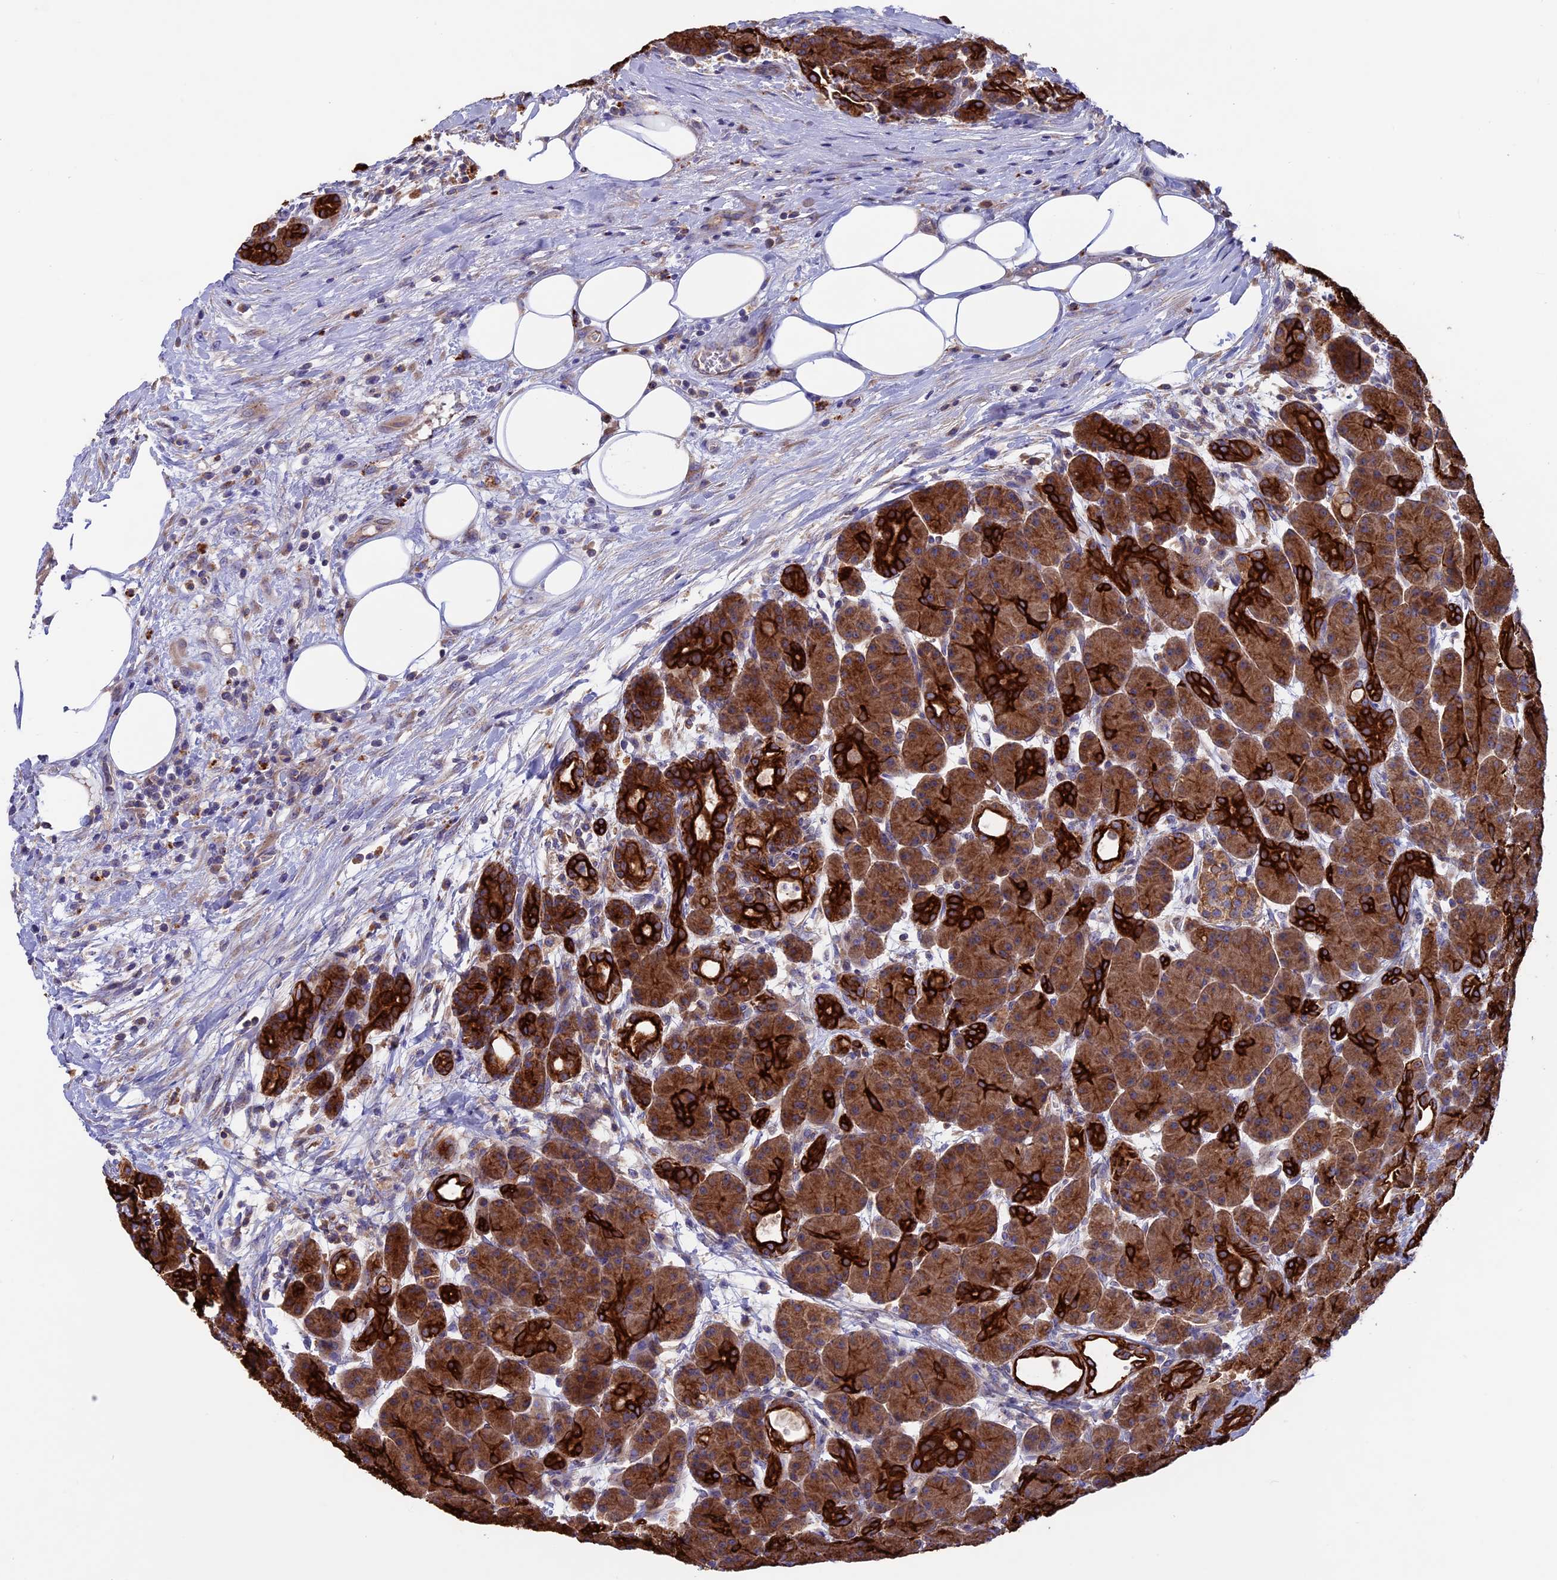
{"staining": {"intensity": "strong", "quantity": ">75%", "location": "cytoplasmic/membranous"}, "tissue": "pancreas", "cell_type": "Exocrine glandular cells", "image_type": "normal", "snomed": [{"axis": "morphology", "description": "Normal tissue, NOS"}, {"axis": "topography", "description": "Pancreas"}], "caption": "Human pancreas stained with a brown dye demonstrates strong cytoplasmic/membranous positive staining in approximately >75% of exocrine glandular cells.", "gene": "PTPN9", "patient": {"sex": "male", "age": 63}}